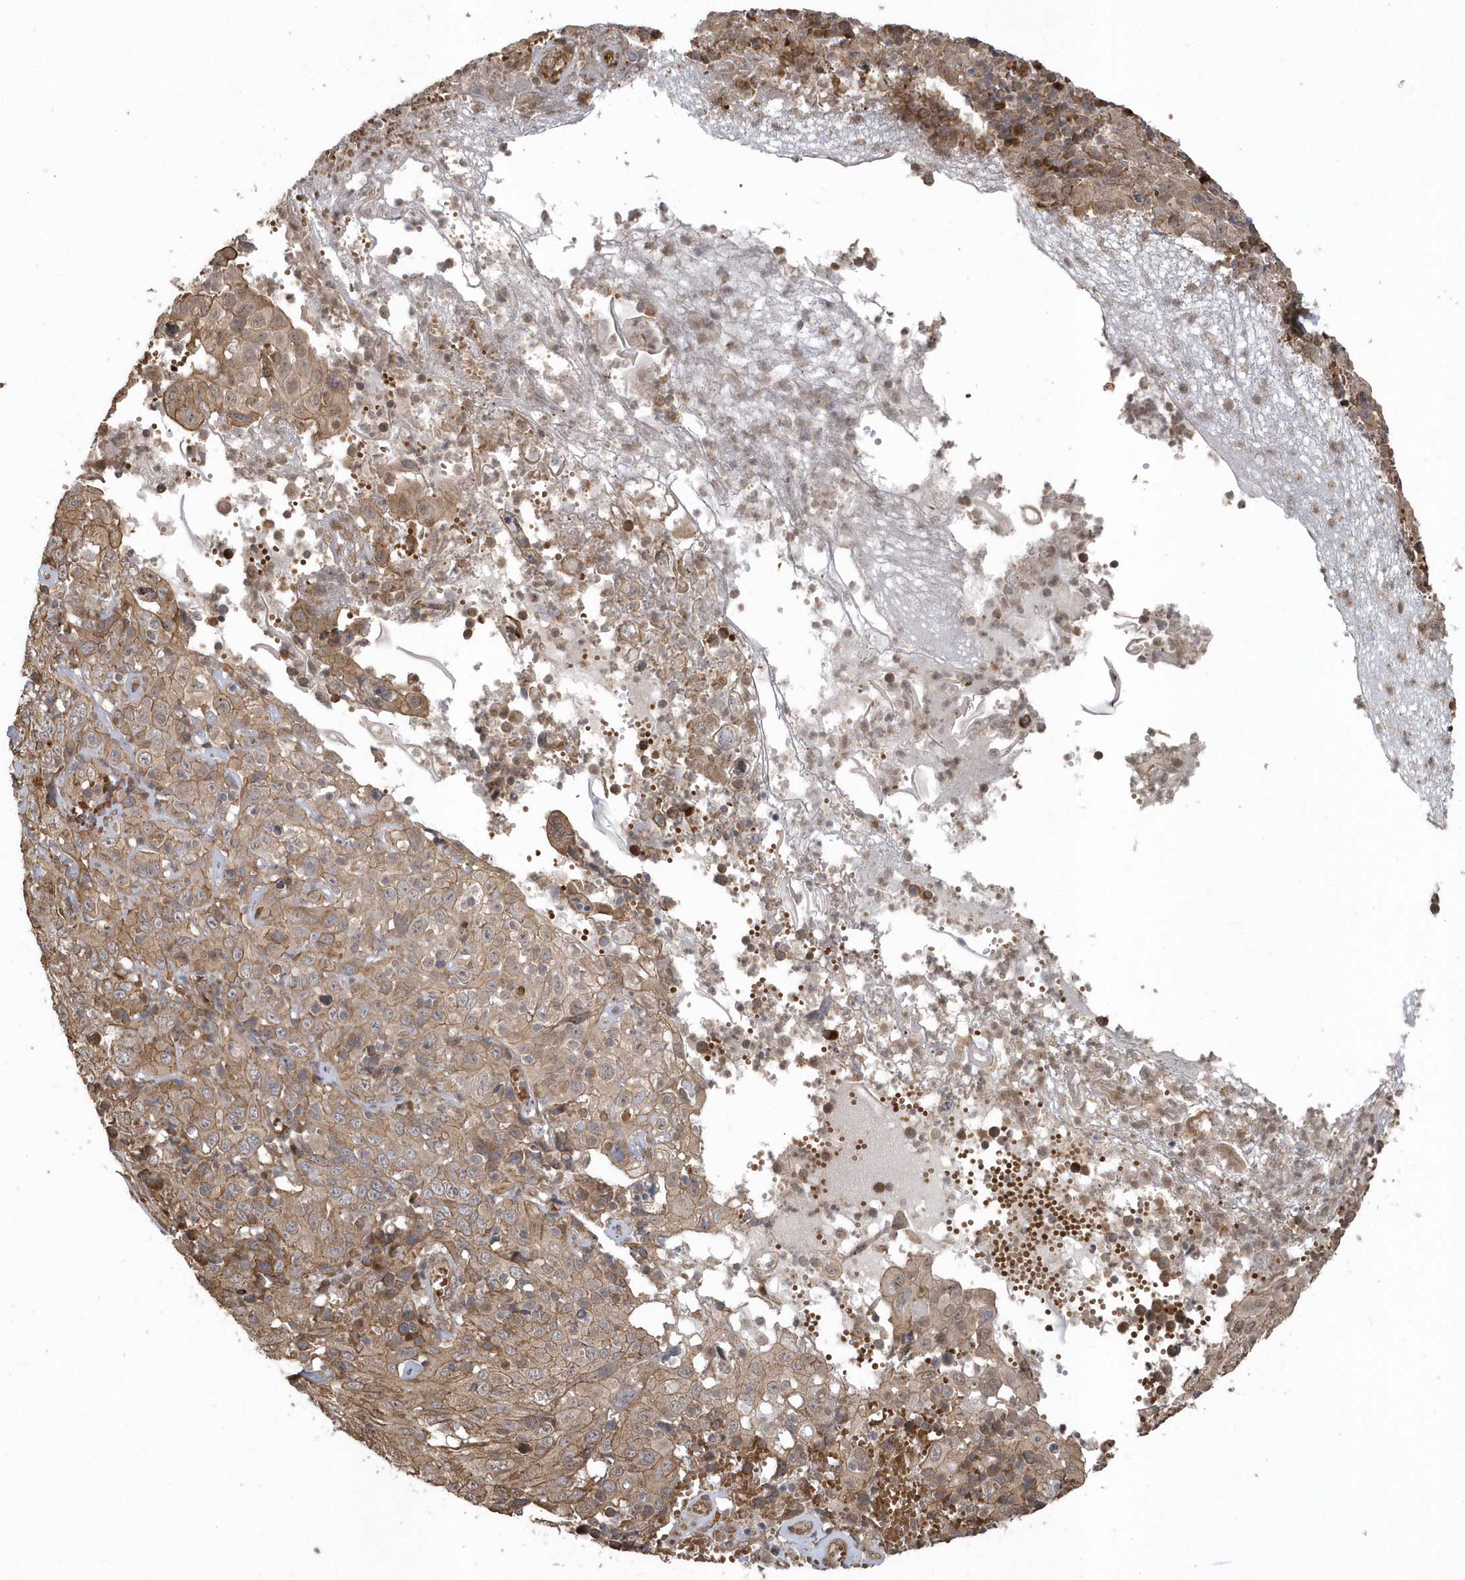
{"staining": {"intensity": "moderate", "quantity": ">75%", "location": "cytoplasmic/membranous"}, "tissue": "cervical cancer", "cell_type": "Tumor cells", "image_type": "cancer", "snomed": [{"axis": "morphology", "description": "Squamous cell carcinoma, NOS"}, {"axis": "topography", "description": "Cervix"}], "caption": "Protein analysis of cervical cancer tissue shows moderate cytoplasmic/membranous positivity in about >75% of tumor cells.", "gene": "HERPUD1", "patient": {"sex": "female", "age": 46}}